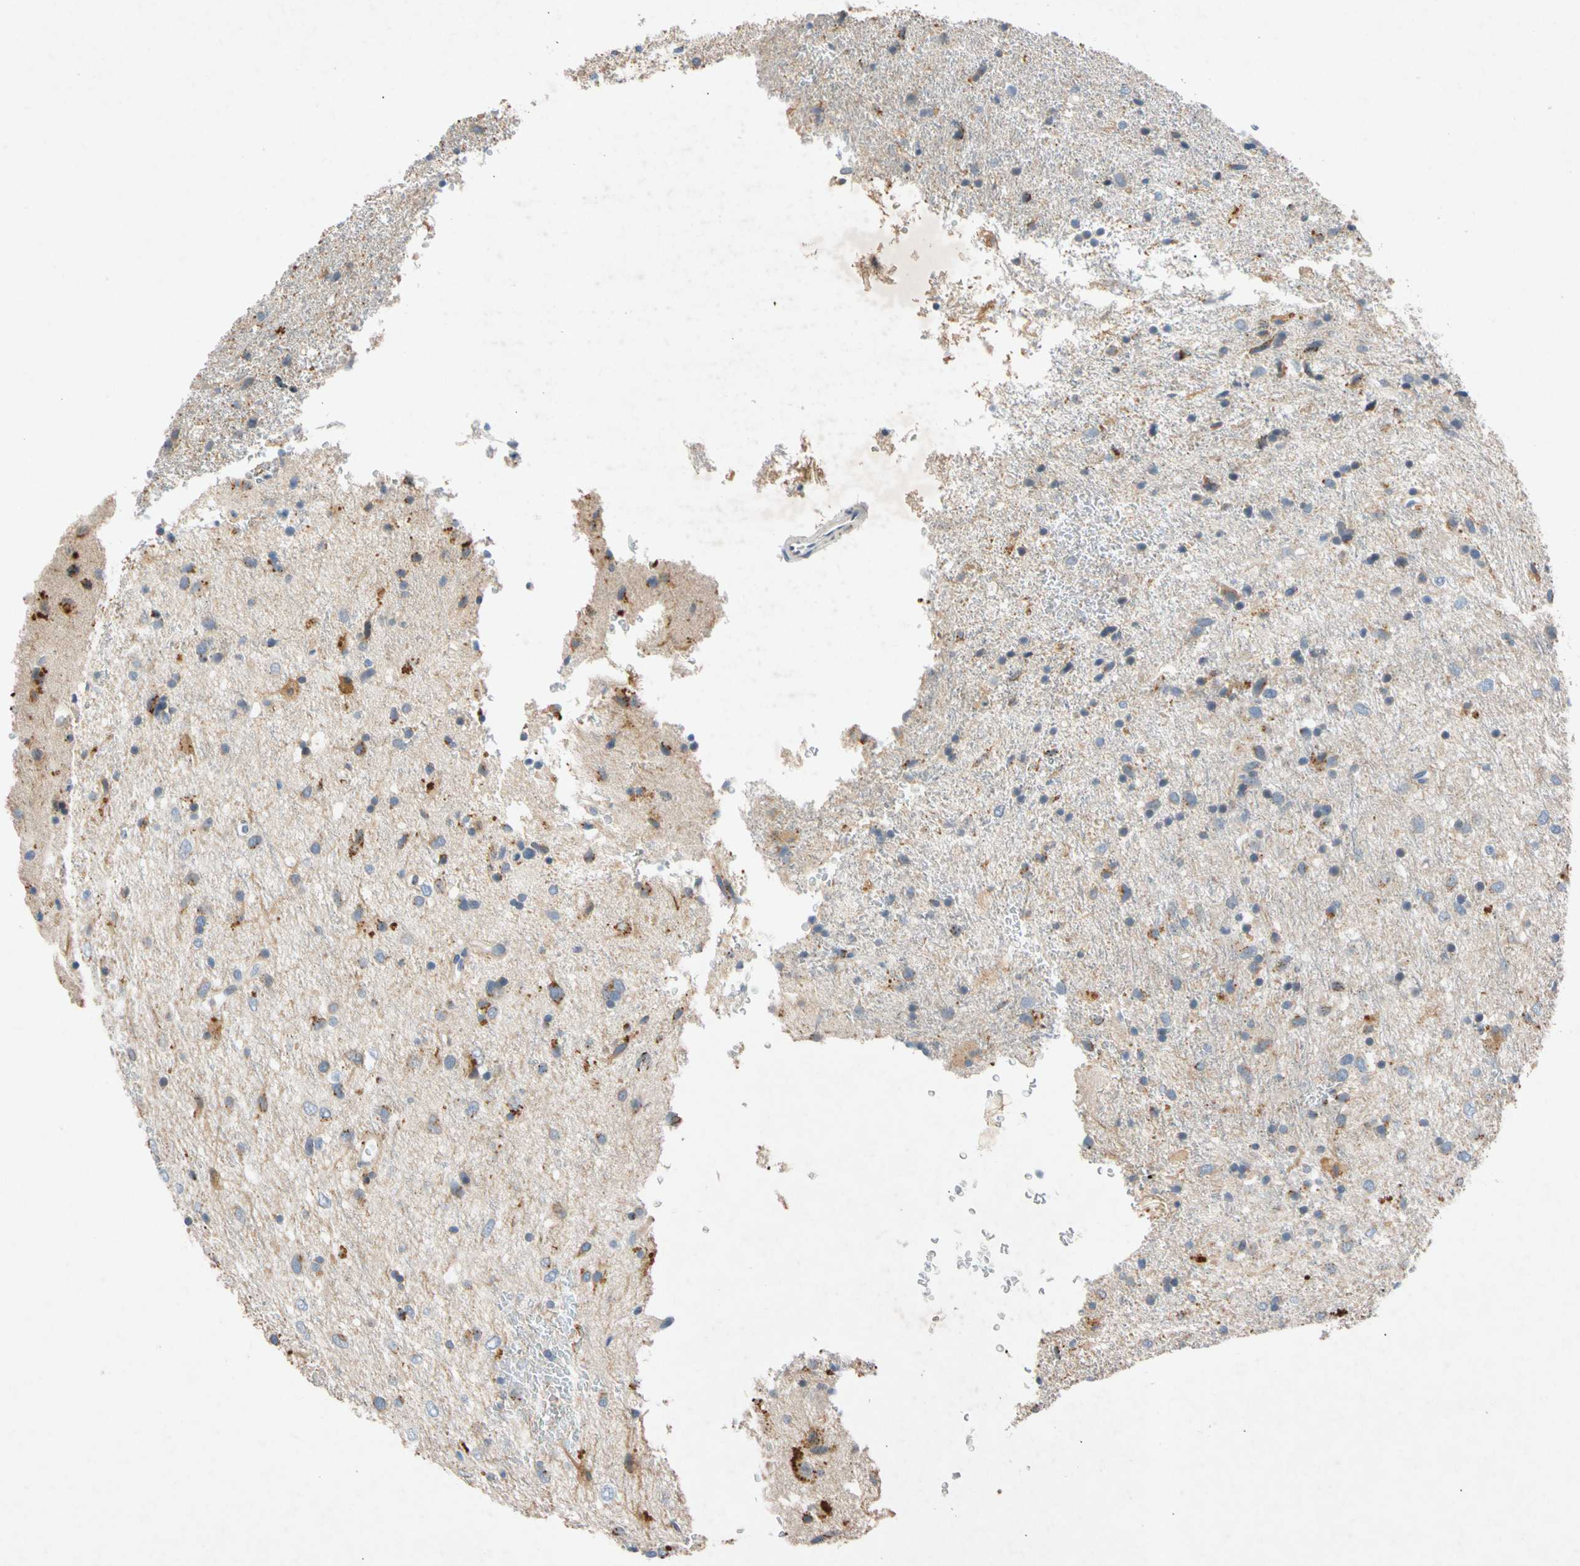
{"staining": {"intensity": "strong", "quantity": "<25%", "location": "cytoplasmic/membranous"}, "tissue": "glioma", "cell_type": "Tumor cells", "image_type": "cancer", "snomed": [{"axis": "morphology", "description": "Glioma, malignant, Low grade"}, {"axis": "topography", "description": "Brain"}], "caption": "Immunohistochemical staining of human glioma reveals medium levels of strong cytoplasmic/membranous protein expression in about <25% of tumor cells. (Stains: DAB in brown, nuclei in blue, Microscopy: brightfield microscopy at high magnification).", "gene": "GASK1B", "patient": {"sex": "male", "age": 77}}